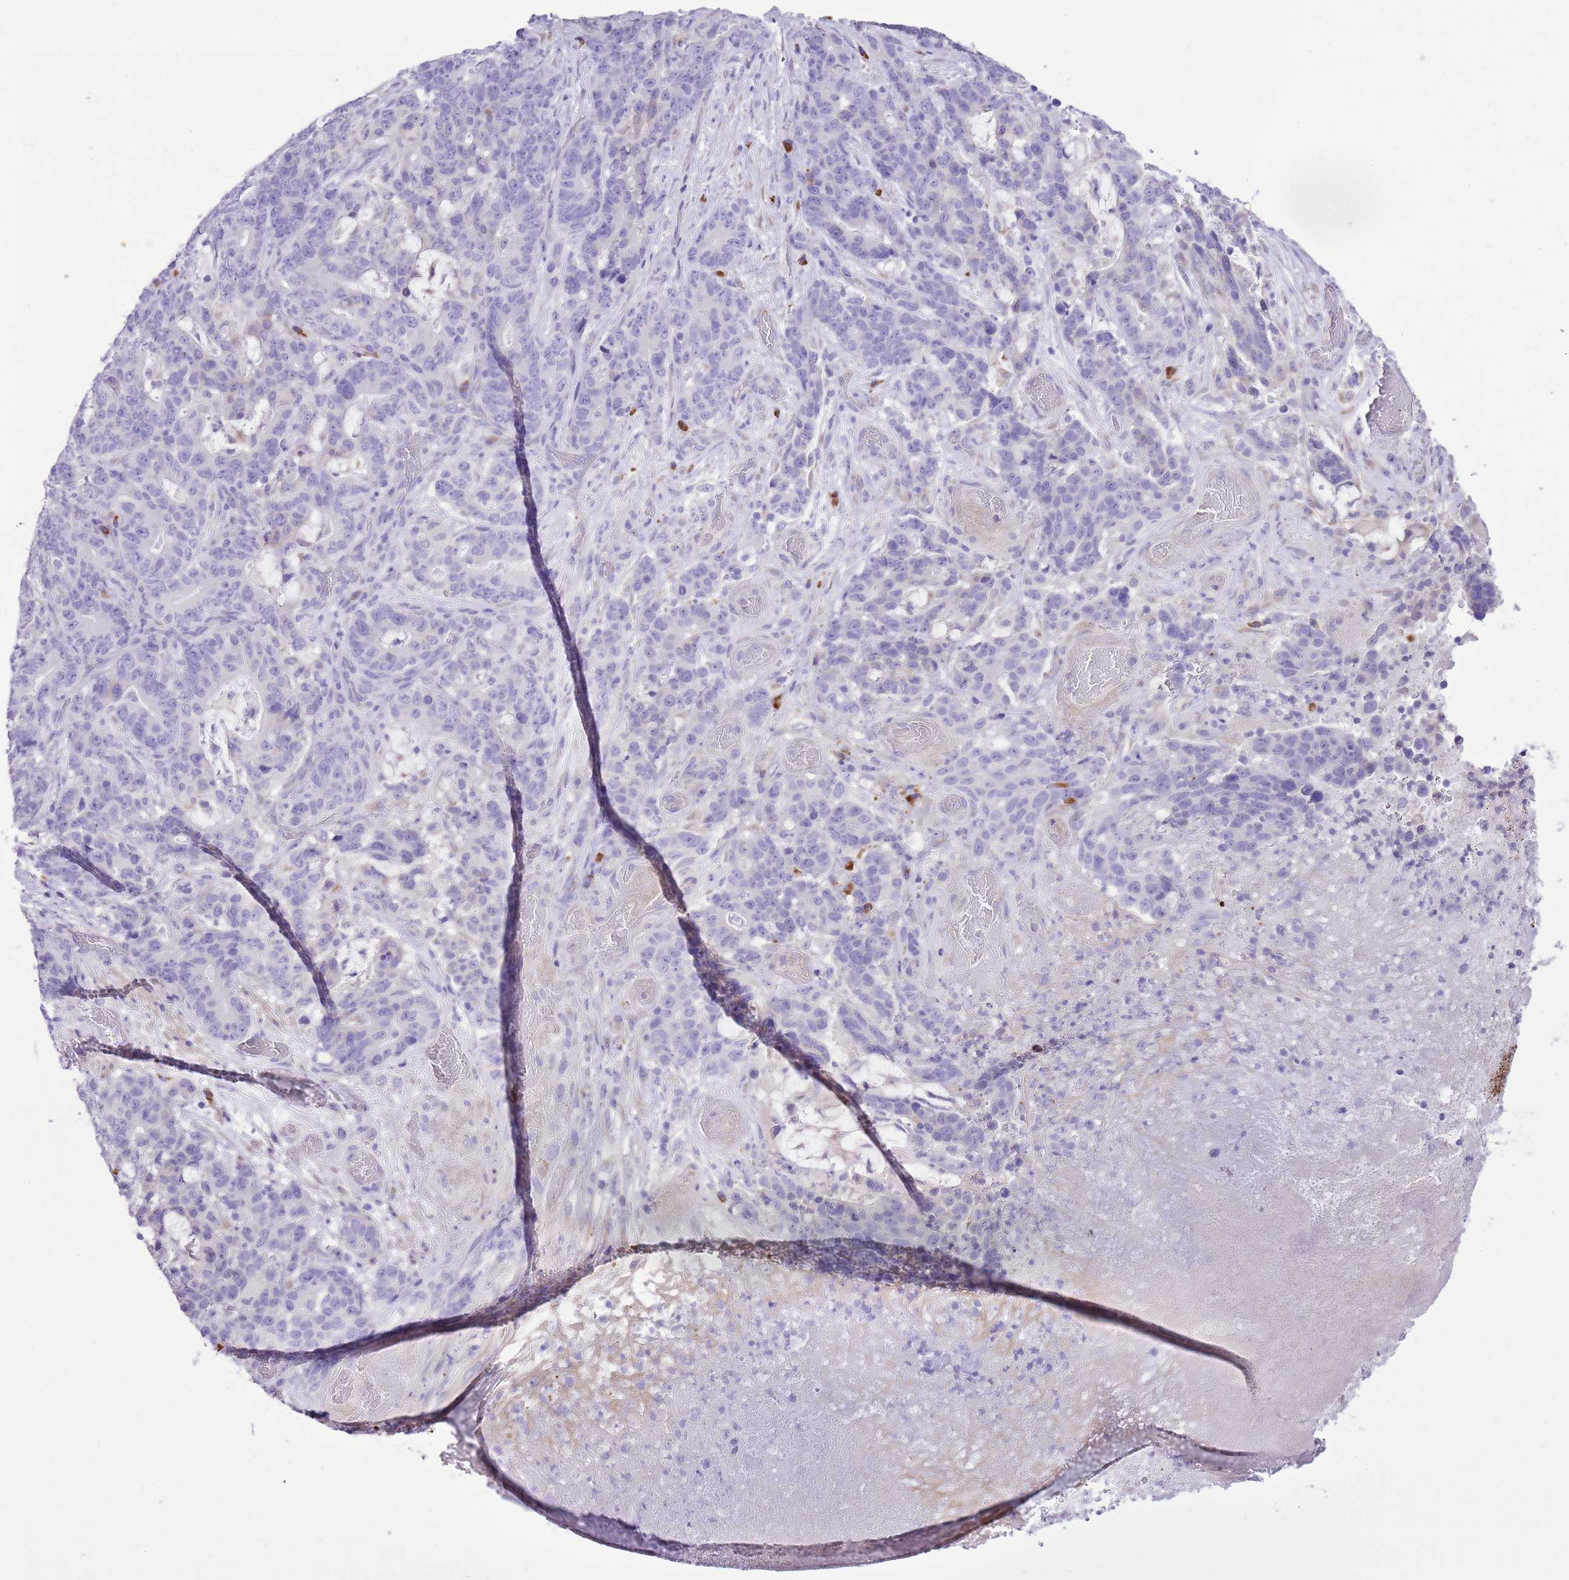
{"staining": {"intensity": "negative", "quantity": "none", "location": "none"}, "tissue": "stomach cancer", "cell_type": "Tumor cells", "image_type": "cancer", "snomed": [{"axis": "morphology", "description": "Normal tissue, NOS"}, {"axis": "morphology", "description": "Adenocarcinoma, NOS"}, {"axis": "topography", "description": "Stomach"}], "caption": "Immunohistochemistry micrograph of neoplastic tissue: human stomach adenocarcinoma stained with DAB (3,3'-diaminobenzidine) displays no significant protein staining in tumor cells. The staining was performed using DAB (3,3'-diaminobenzidine) to visualize the protein expression in brown, while the nuclei were stained in blue with hematoxylin (Magnification: 20x).", "gene": "AAR2", "patient": {"sex": "female", "age": 64}}